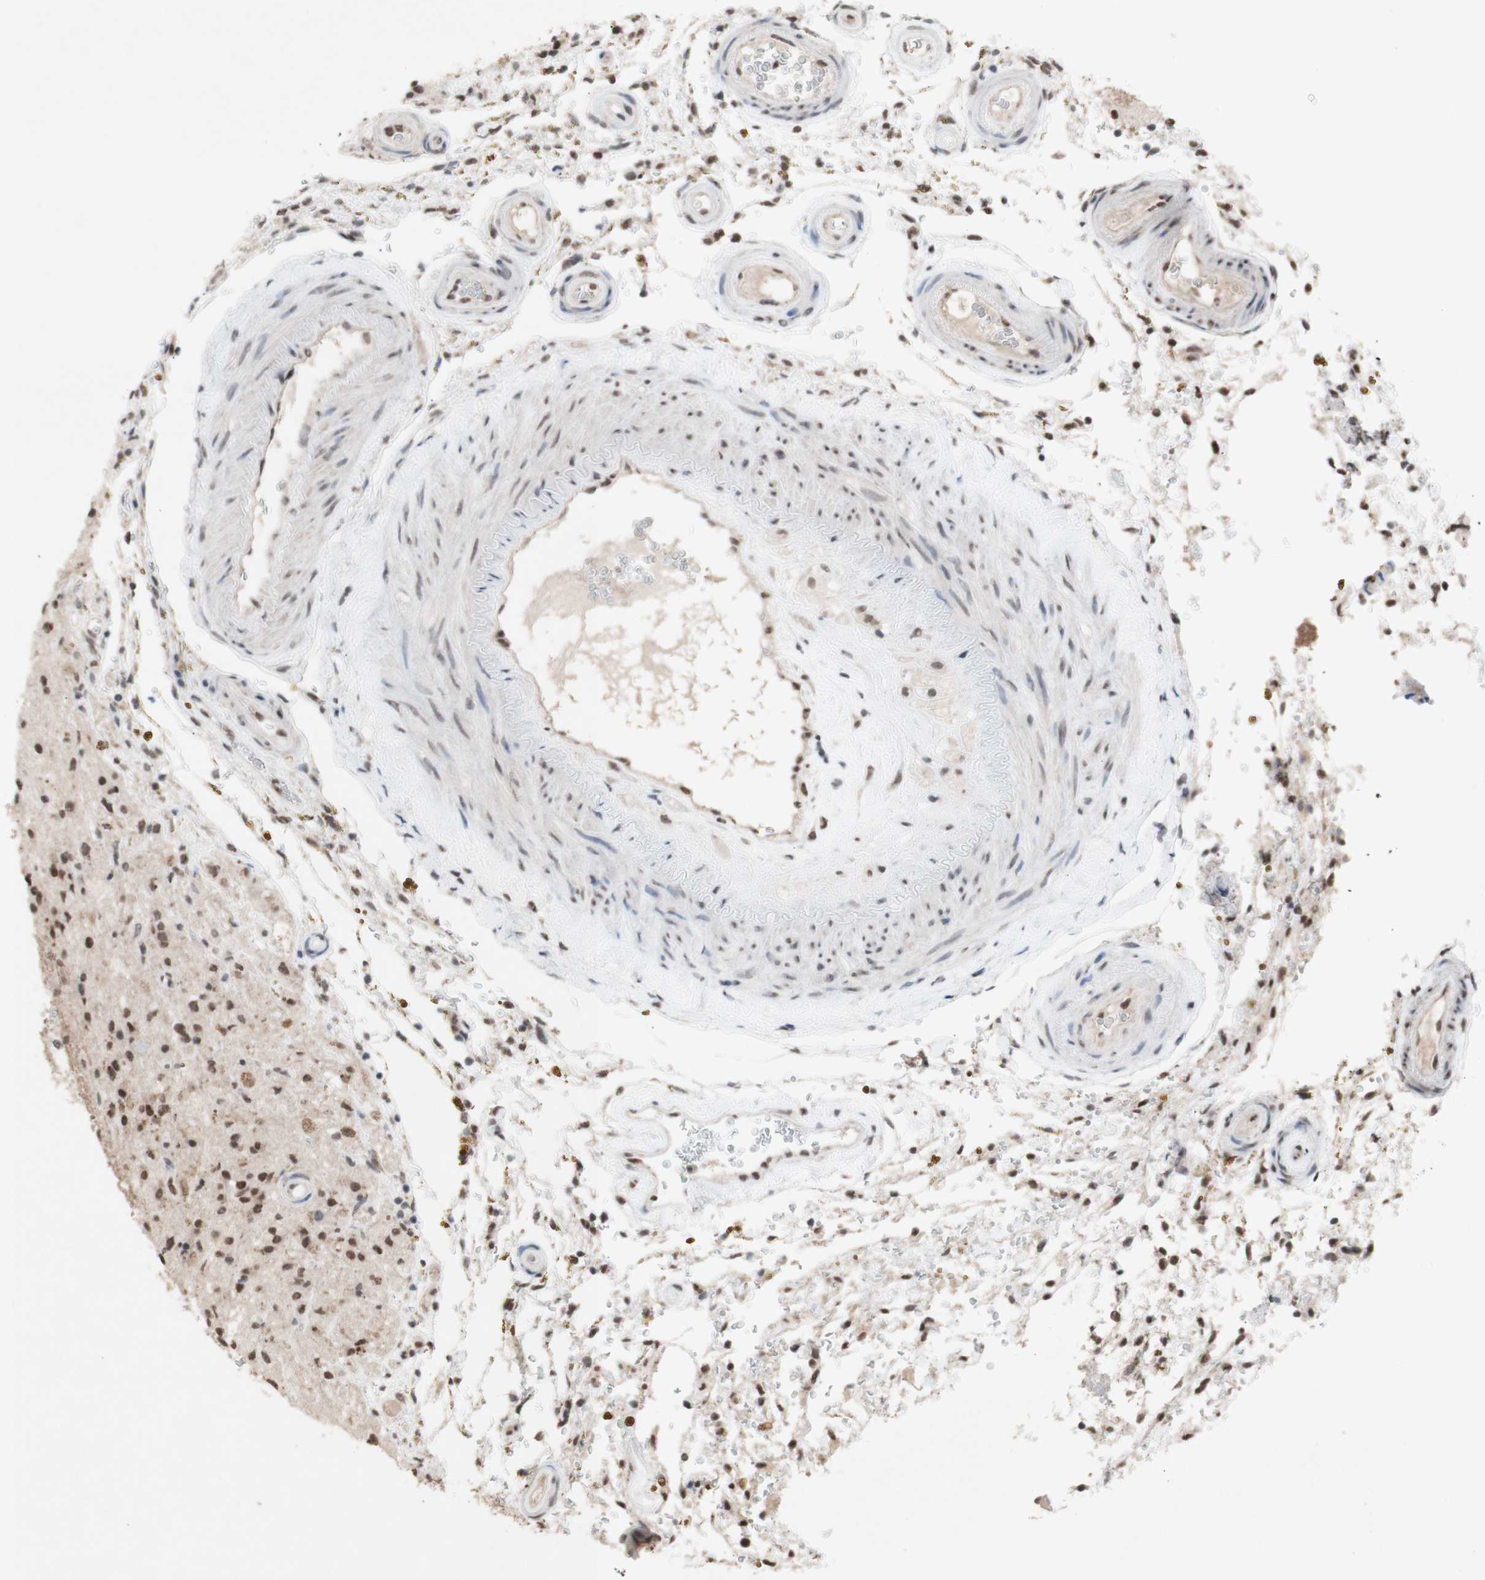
{"staining": {"intensity": "moderate", "quantity": ">75%", "location": "nuclear"}, "tissue": "glioma", "cell_type": "Tumor cells", "image_type": "cancer", "snomed": [{"axis": "morphology", "description": "Glioma, malignant, High grade"}, {"axis": "topography", "description": "Brain"}], "caption": "Protein positivity by immunohistochemistry (IHC) exhibits moderate nuclear positivity in about >75% of tumor cells in glioma.", "gene": "SFPQ", "patient": {"sex": "male", "age": 33}}